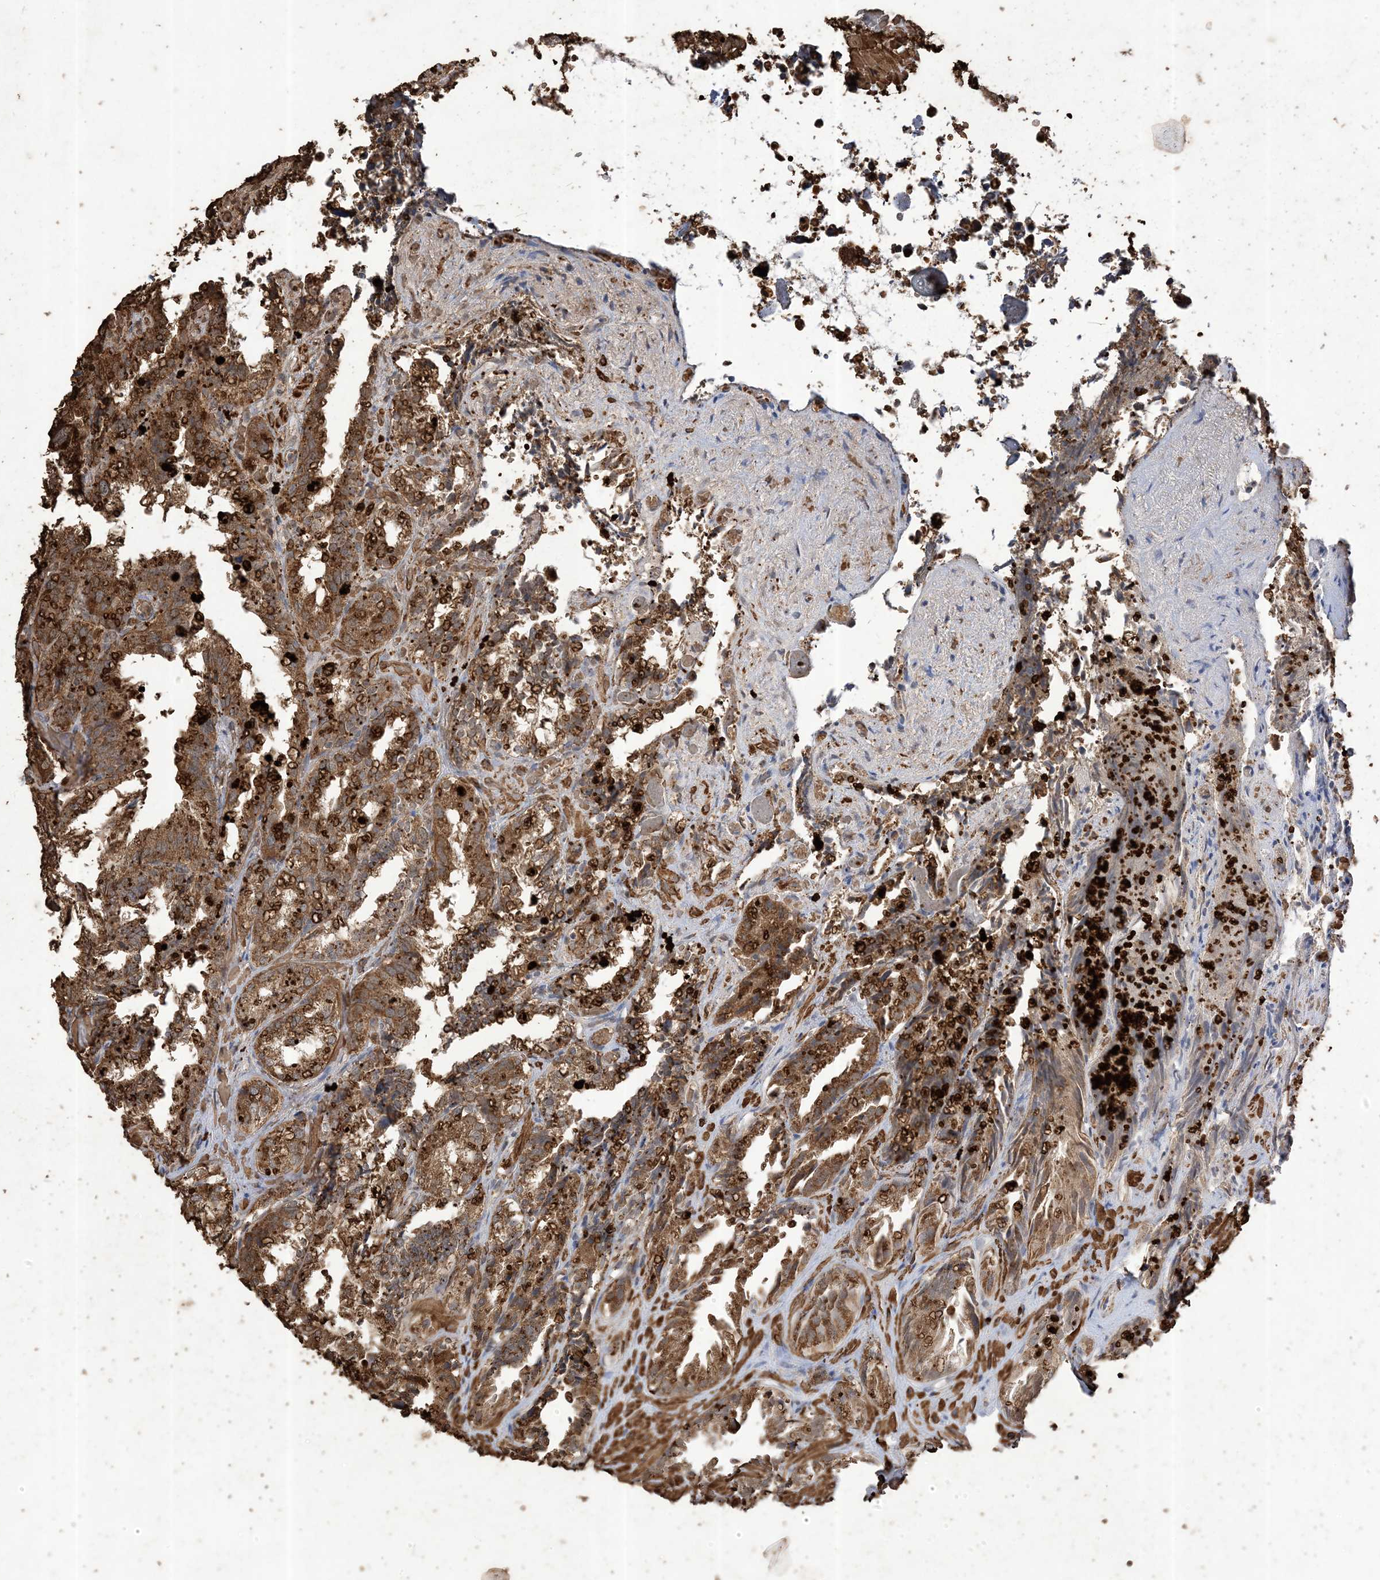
{"staining": {"intensity": "strong", "quantity": ">75%", "location": "cytoplasmic/membranous"}, "tissue": "seminal vesicle", "cell_type": "Glandular cells", "image_type": "normal", "snomed": [{"axis": "morphology", "description": "Normal tissue, NOS"}, {"axis": "topography", "description": "Prostate"}, {"axis": "topography", "description": "Seminal veicle"}], "caption": "An immunohistochemistry image of benign tissue is shown. Protein staining in brown highlights strong cytoplasmic/membranous positivity in seminal vesicle within glandular cells. (DAB (3,3'-diaminobenzidine) = brown stain, brightfield microscopy at high magnification).", "gene": "HPS4", "patient": {"sex": "male", "age": 51}}